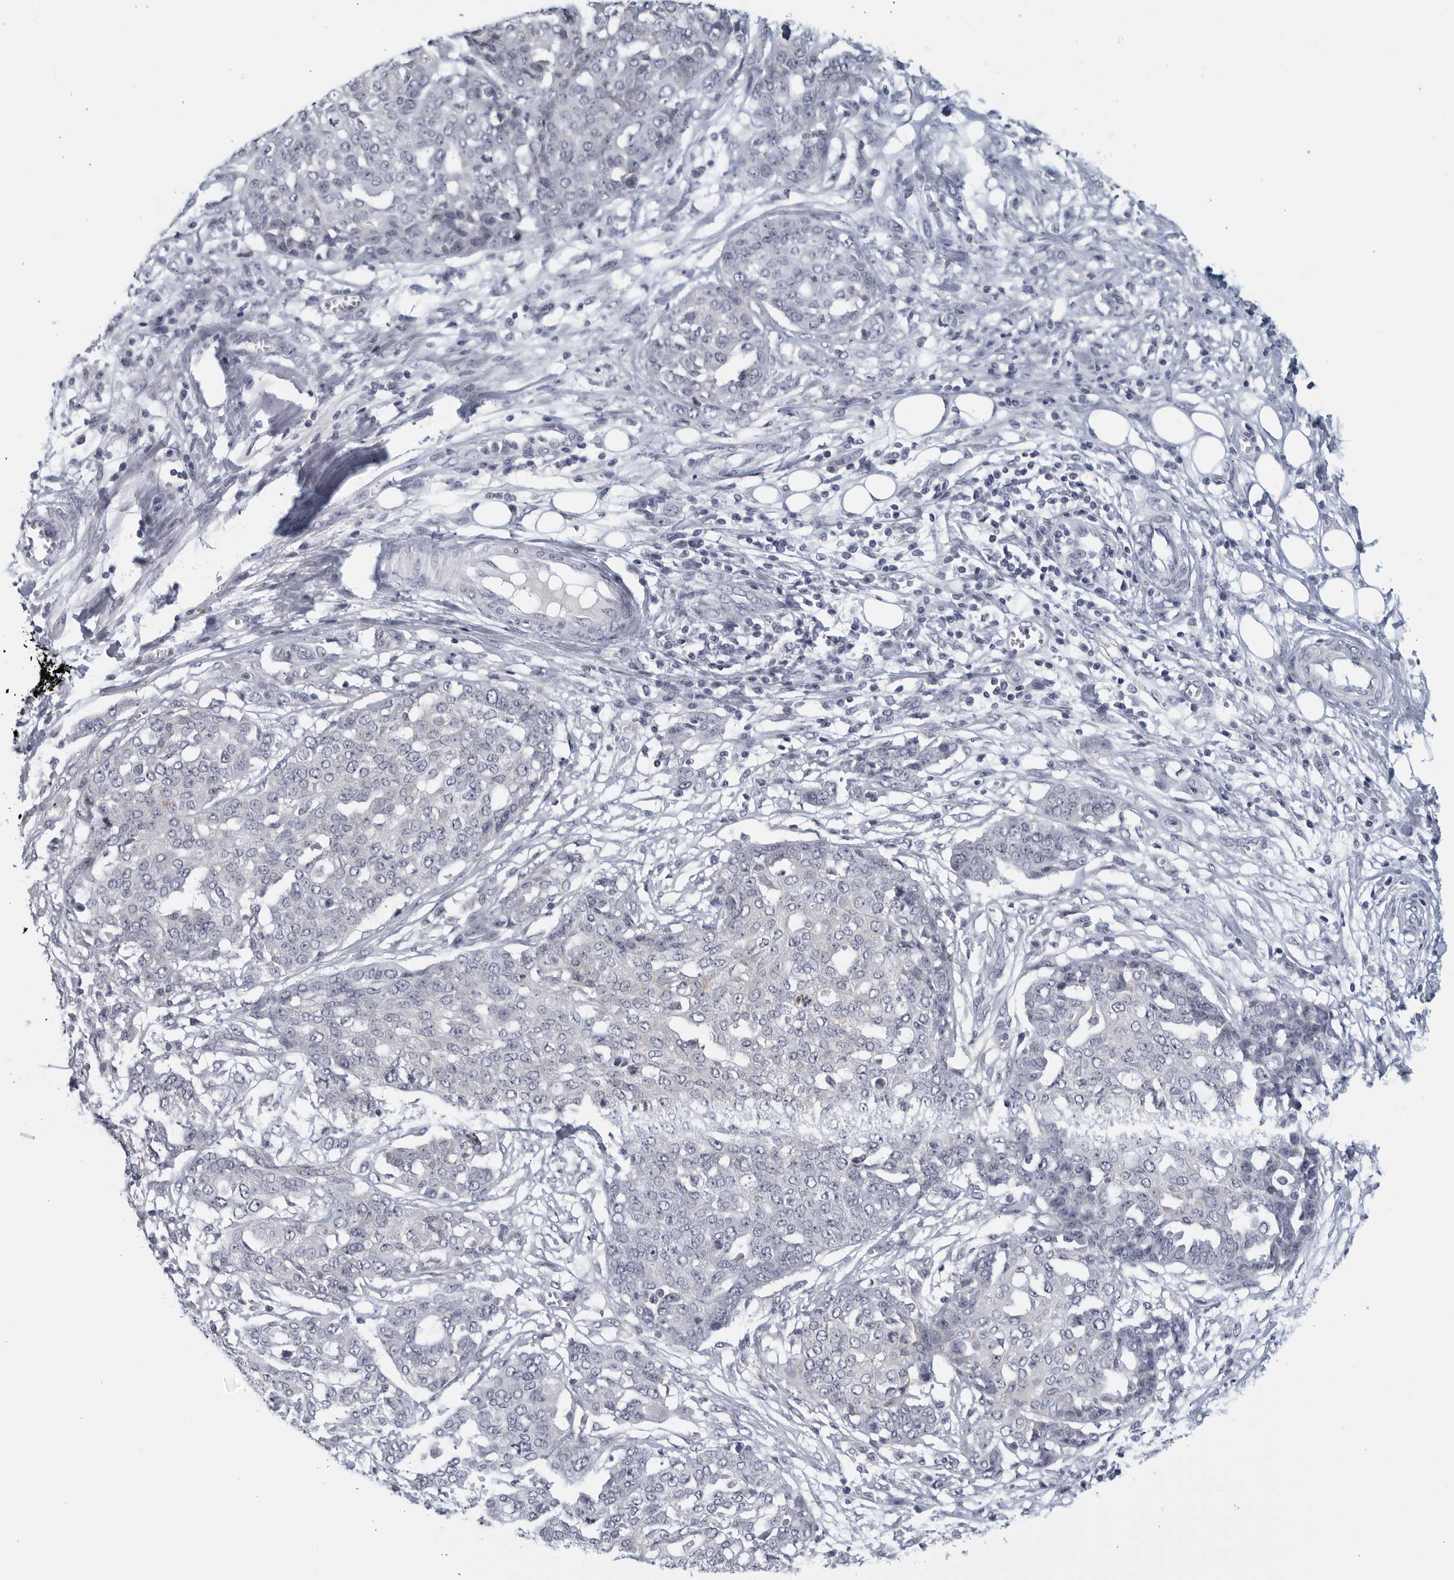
{"staining": {"intensity": "negative", "quantity": "none", "location": "none"}, "tissue": "ovarian cancer", "cell_type": "Tumor cells", "image_type": "cancer", "snomed": [{"axis": "morphology", "description": "Cystadenocarcinoma, serous, NOS"}, {"axis": "topography", "description": "Soft tissue"}, {"axis": "topography", "description": "Ovary"}], "caption": "Immunohistochemistry of human ovarian cancer shows no staining in tumor cells.", "gene": "MATN1", "patient": {"sex": "female", "age": 57}}